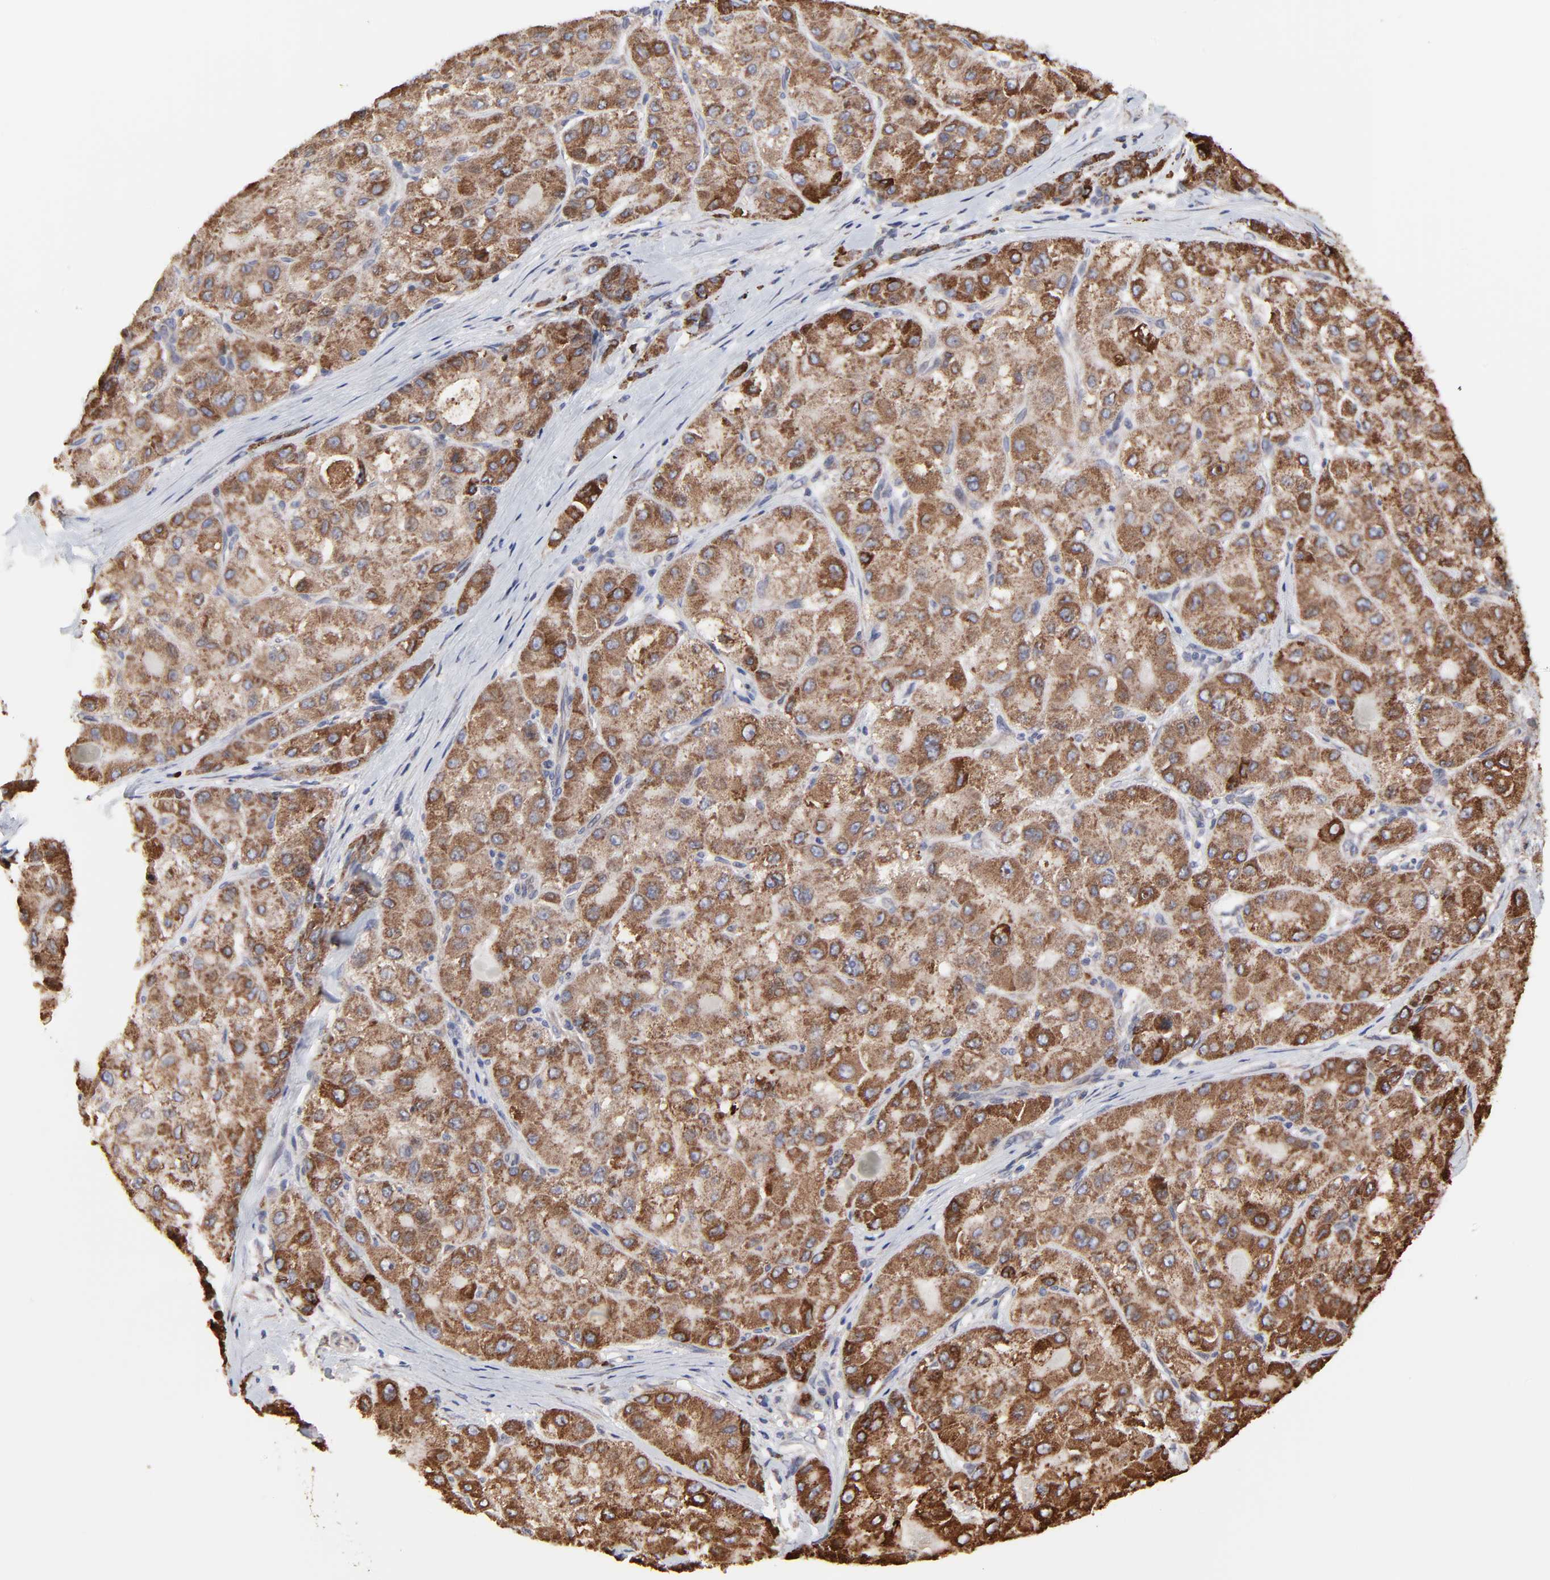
{"staining": {"intensity": "moderate", "quantity": ">75%", "location": "cytoplasmic/membranous"}, "tissue": "liver cancer", "cell_type": "Tumor cells", "image_type": "cancer", "snomed": [{"axis": "morphology", "description": "Carcinoma, Hepatocellular, NOS"}, {"axis": "topography", "description": "Liver"}], "caption": "Moderate cytoplasmic/membranous expression is identified in approximately >75% of tumor cells in liver hepatocellular carcinoma.", "gene": "ZNF550", "patient": {"sex": "male", "age": 80}}